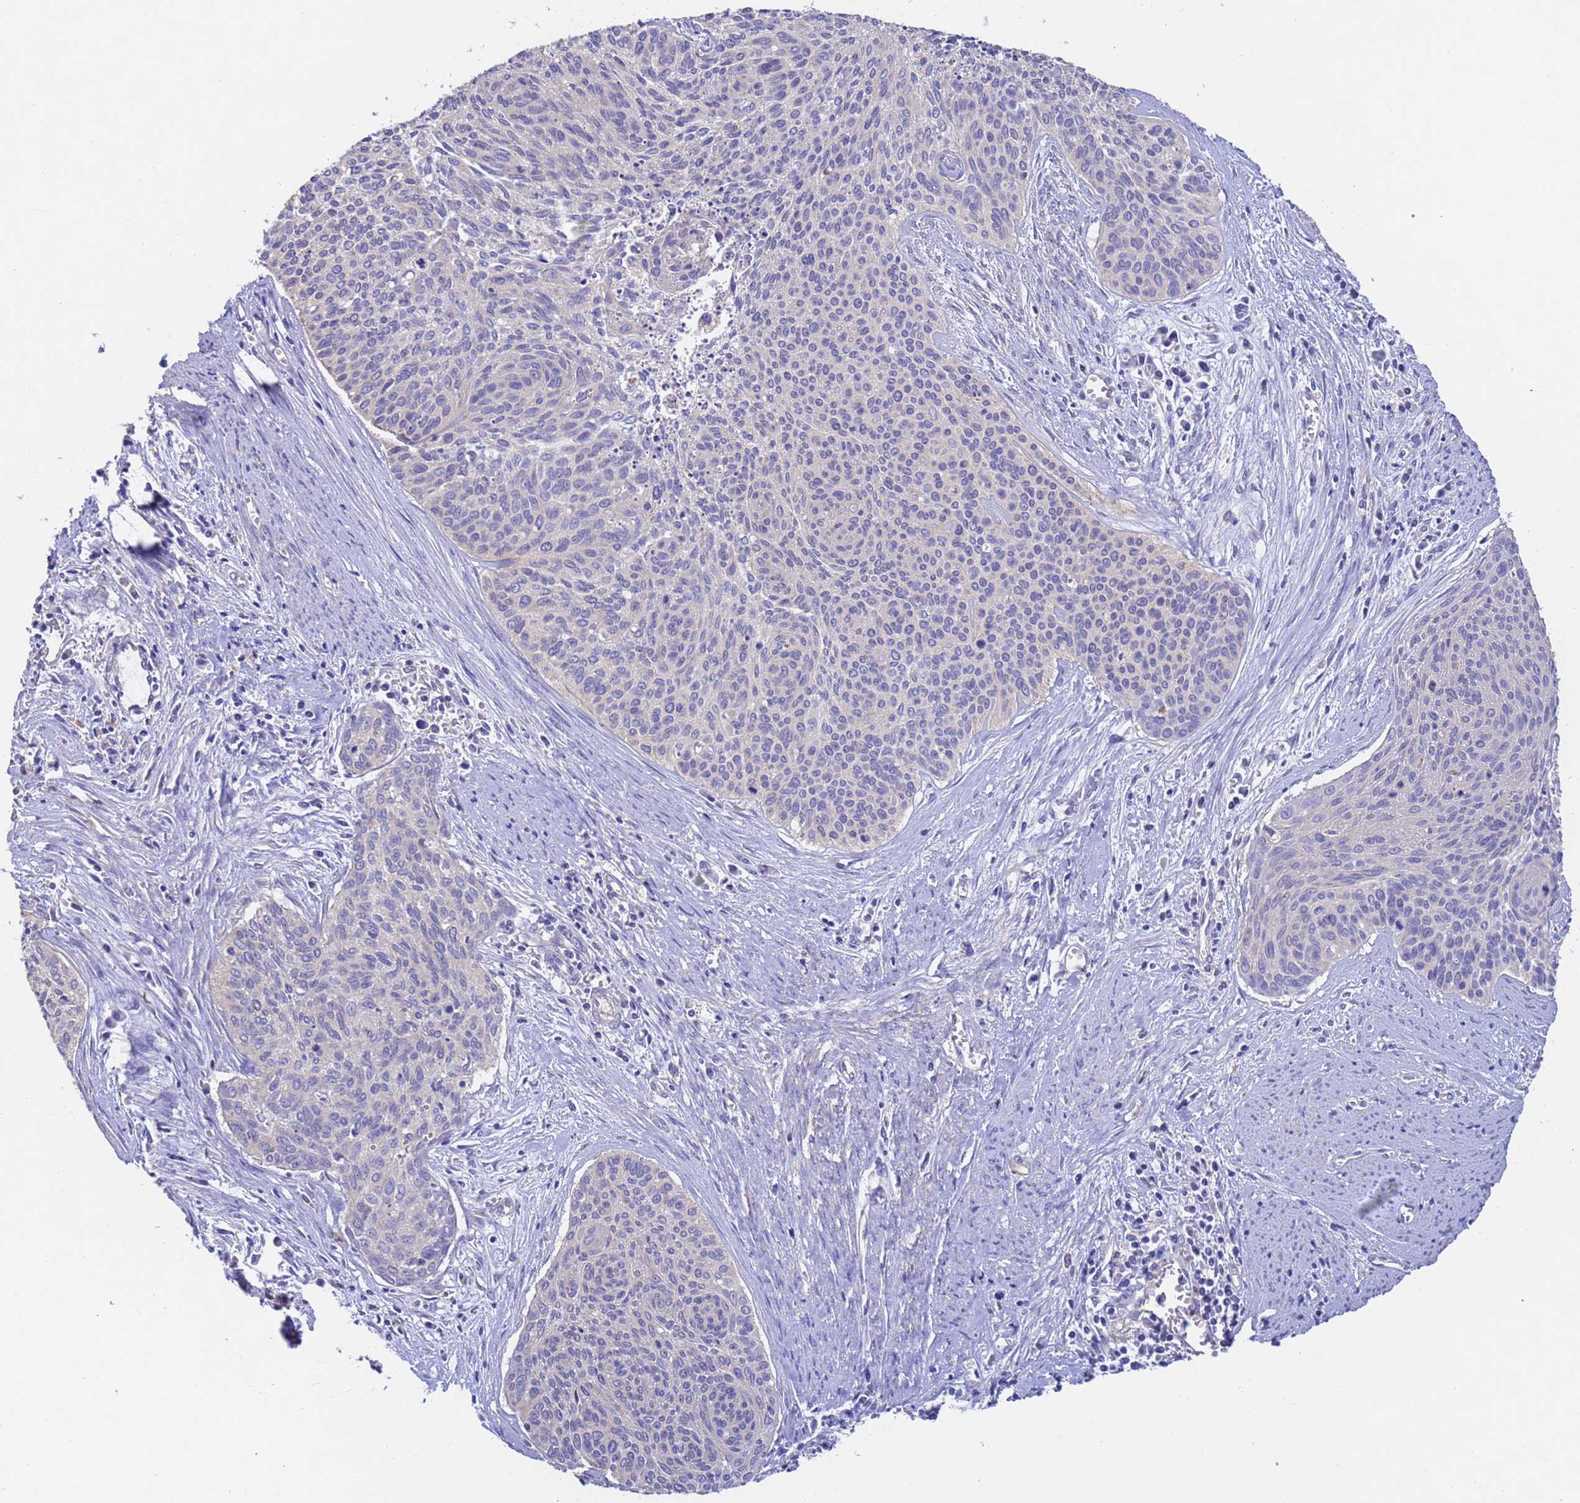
{"staining": {"intensity": "negative", "quantity": "none", "location": "none"}, "tissue": "cervical cancer", "cell_type": "Tumor cells", "image_type": "cancer", "snomed": [{"axis": "morphology", "description": "Squamous cell carcinoma, NOS"}, {"axis": "topography", "description": "Cervix"}], "caption": "Immunohistochemistry image of neoplastic tissue: human cervical squamous cell carcinoma stained with DAB exhibits no significant protein positivity in tumor cells.", "gene": "SRL", "patient": {"sex": "female", "age": 55}}